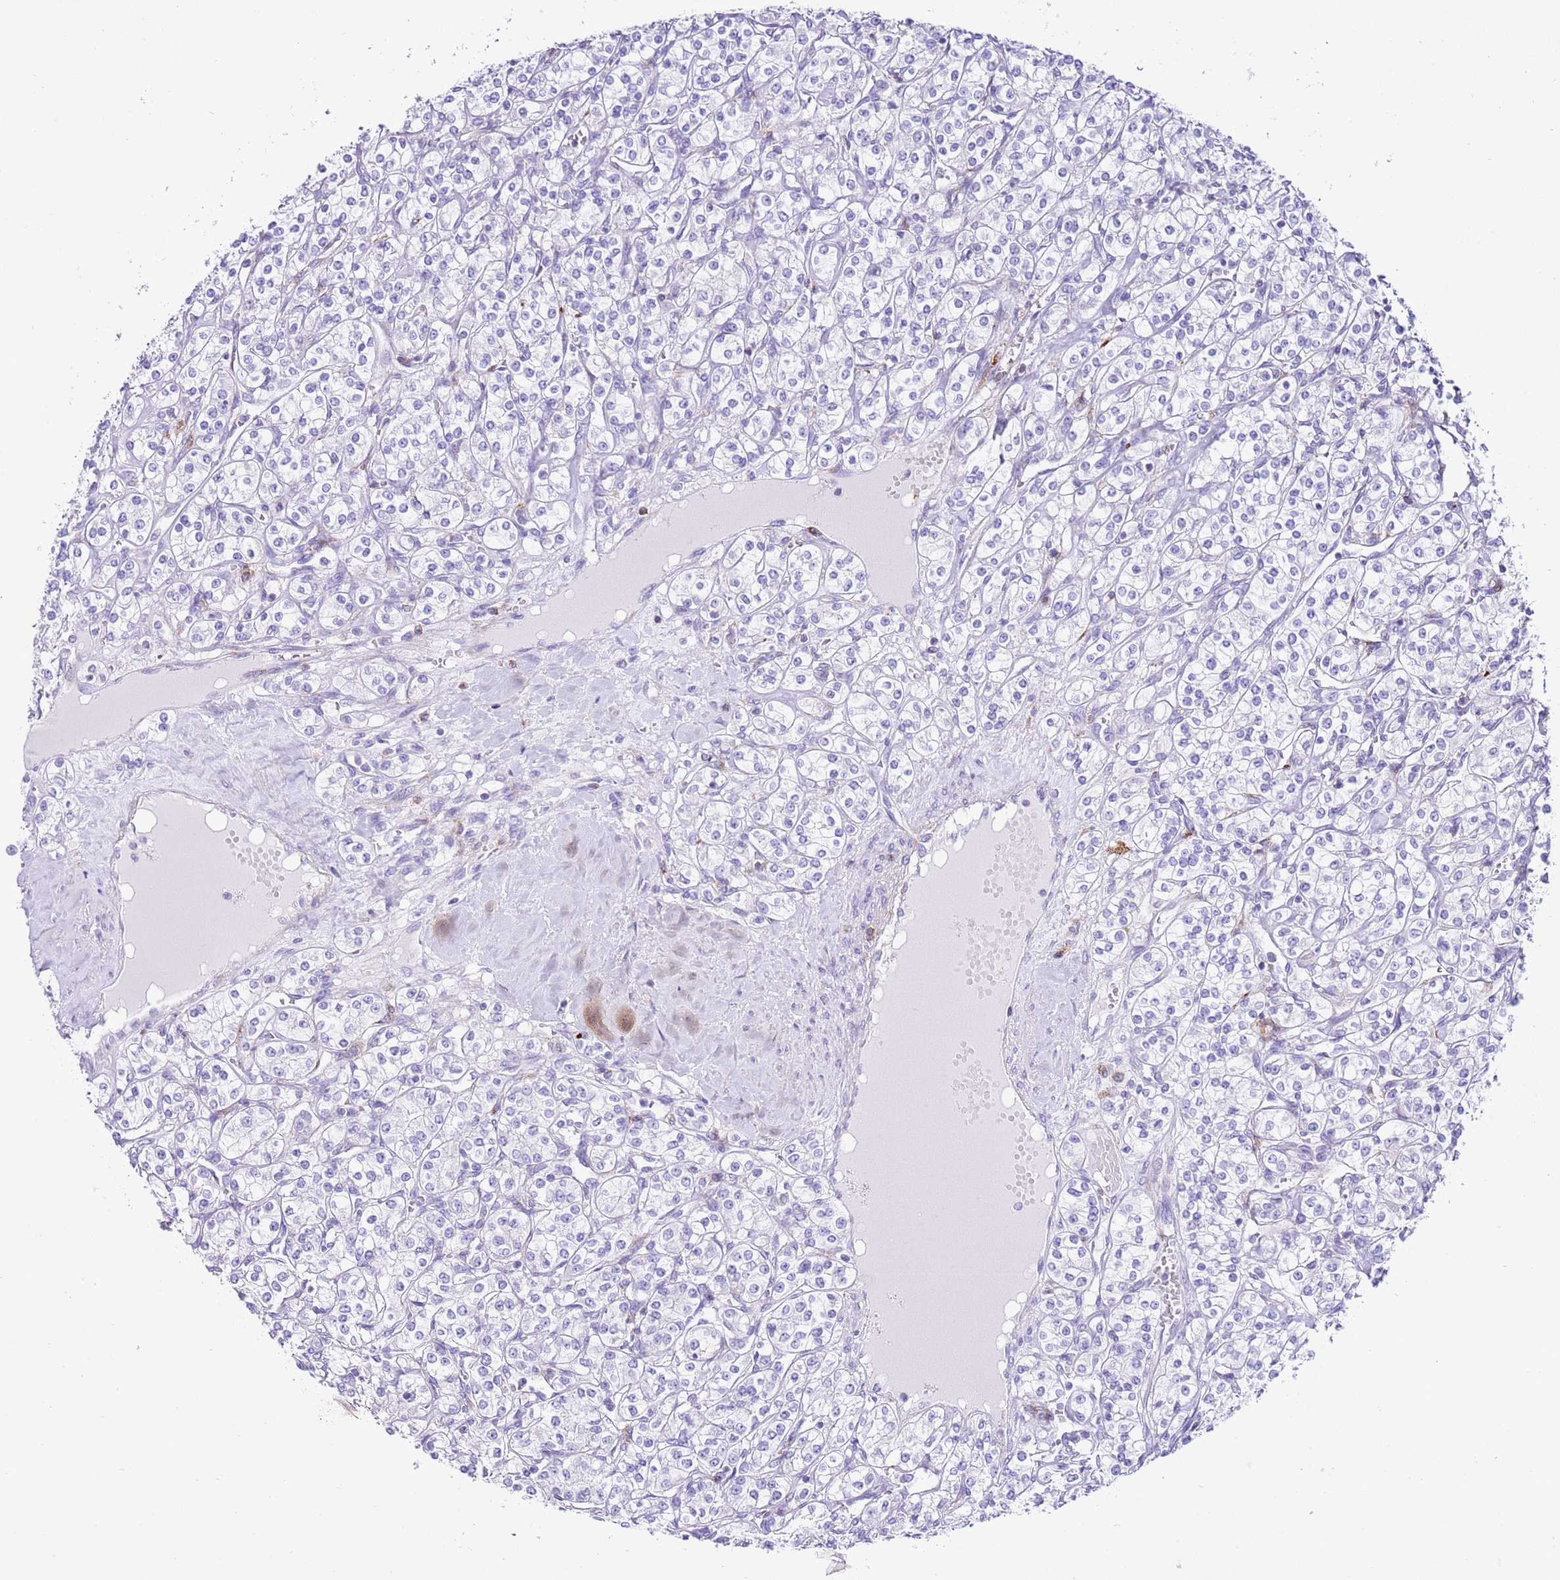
{"staining": {"intensity": "negative", "quantity": "none", "location": "none"}, "tissue": "renal cancer", "cell_type": "Tumor cells", "image_type": "cancer", "snomed": [{"axis": "morphology", "description": "Adenocarcinoma, NOS"}, {"axis": "topography", "description": "Kidney"}], "caption": "Renal adenocarcinoma stained for a protein using immunohistochemistry displays no expression tumor cells.", "gene": "ALDH3A1", "patient": {"sex": "male", "age": 77}}